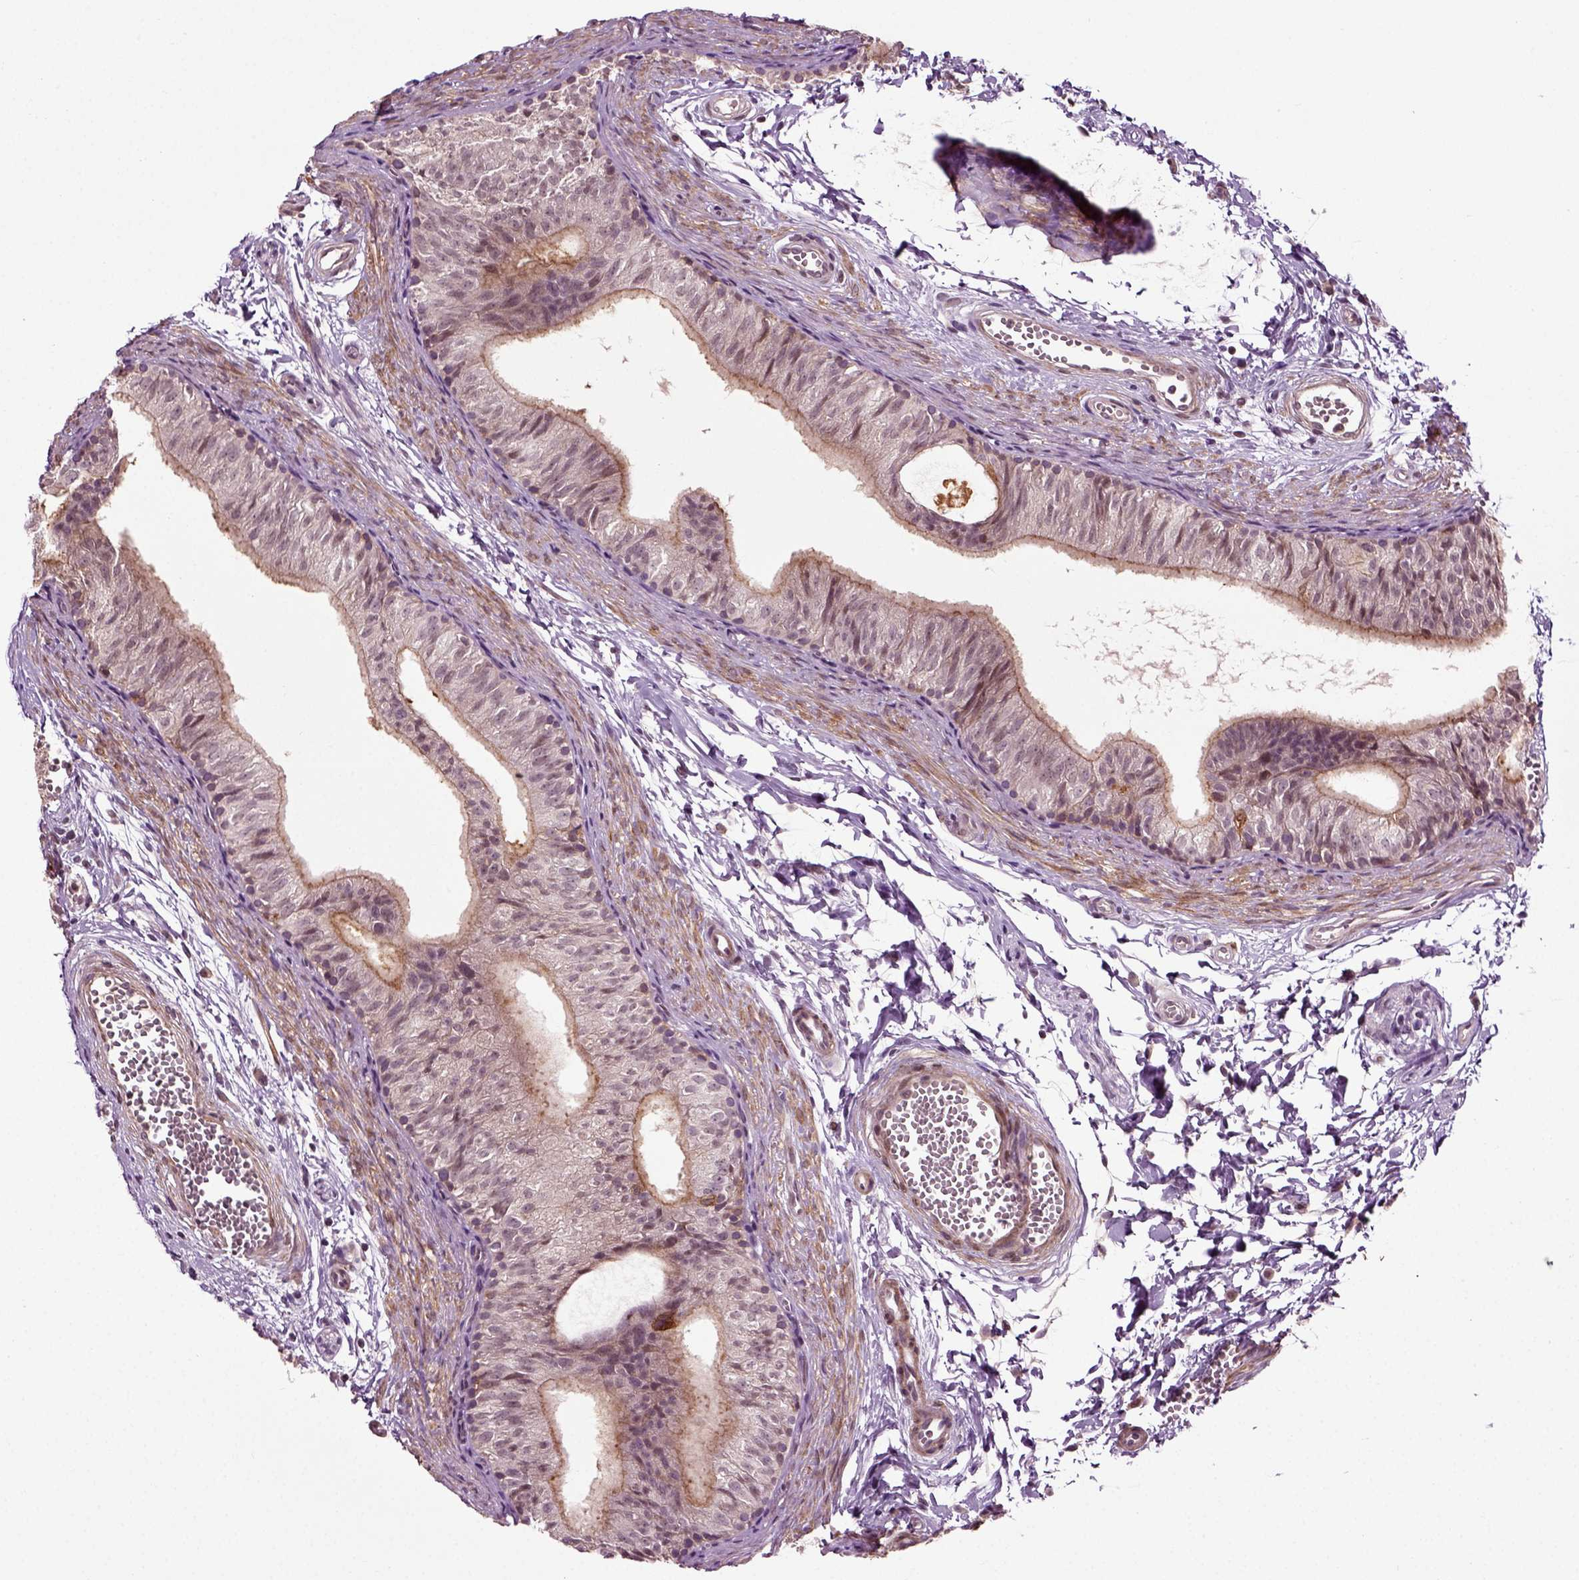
{"staining": {"intensity": "moderate", "quantity": "25%-75%", "location": "cytoplasmic/membranous"}, "tissue": "epididymis", "cell_type": "Glandular cells", "image_type": "normal", "snomed": [{"axis": "morphology", "description": "Normal tissue, NOS"}, {"axis": "topography", "description": "Epididymis"}], "caption": "Immunohistochemistry (IHC) staining of normal epididymis, which demonstrates medium levels of moderate cytoplasmic/membranous positivity in approximately 25%-75% of glandular cells indicating moderate cytoplasmic/membranous protein expression. The staining was performed using DAB (3,3'-diaminobenzidine) (brown) for protein detection and nuclei were counterstained in hematoxylin (blue).", "gene": "KNSTRN", "patient": {"sex": "male", "age": 22}}